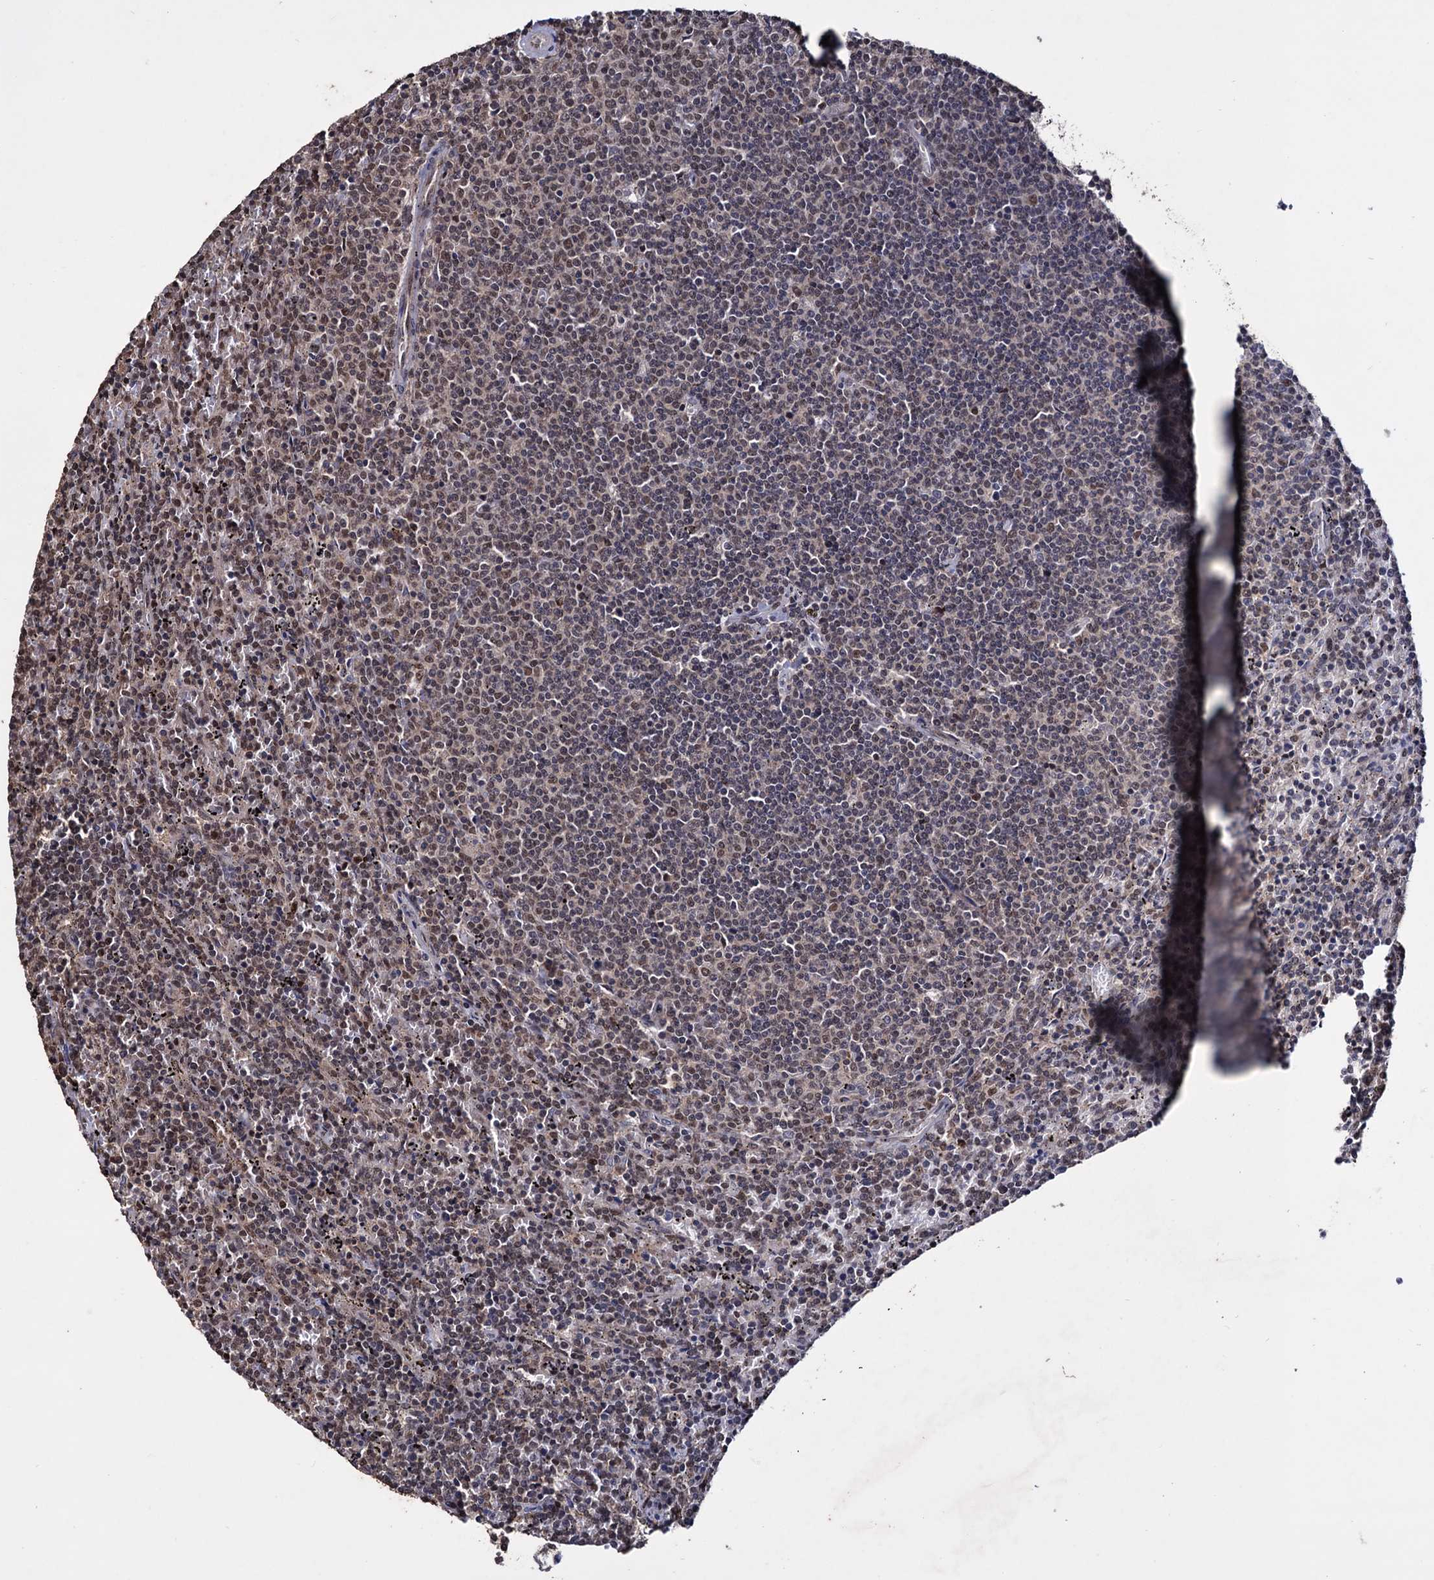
{"staining": {"intensity": "negative", "quantity": "none", "location": "none"}, "tissue": "lymphoma", "cell_type": "Tumor cells", "image_type": "cancer", "snomed": [{"axis": "morphology", "description": "Malignant lymphoma, non-Hodgkin's type, Low grade"}, {"axis": "topography", "description": "Spleen"}], "caption": "An image of malignant lymphoma, non-Hodgkin's type (low-grade) stained for a protein demonstrates no brown staining in tumor cells.", "gene": "KLF5", "patient": {"sex": "female", "age": 50}}